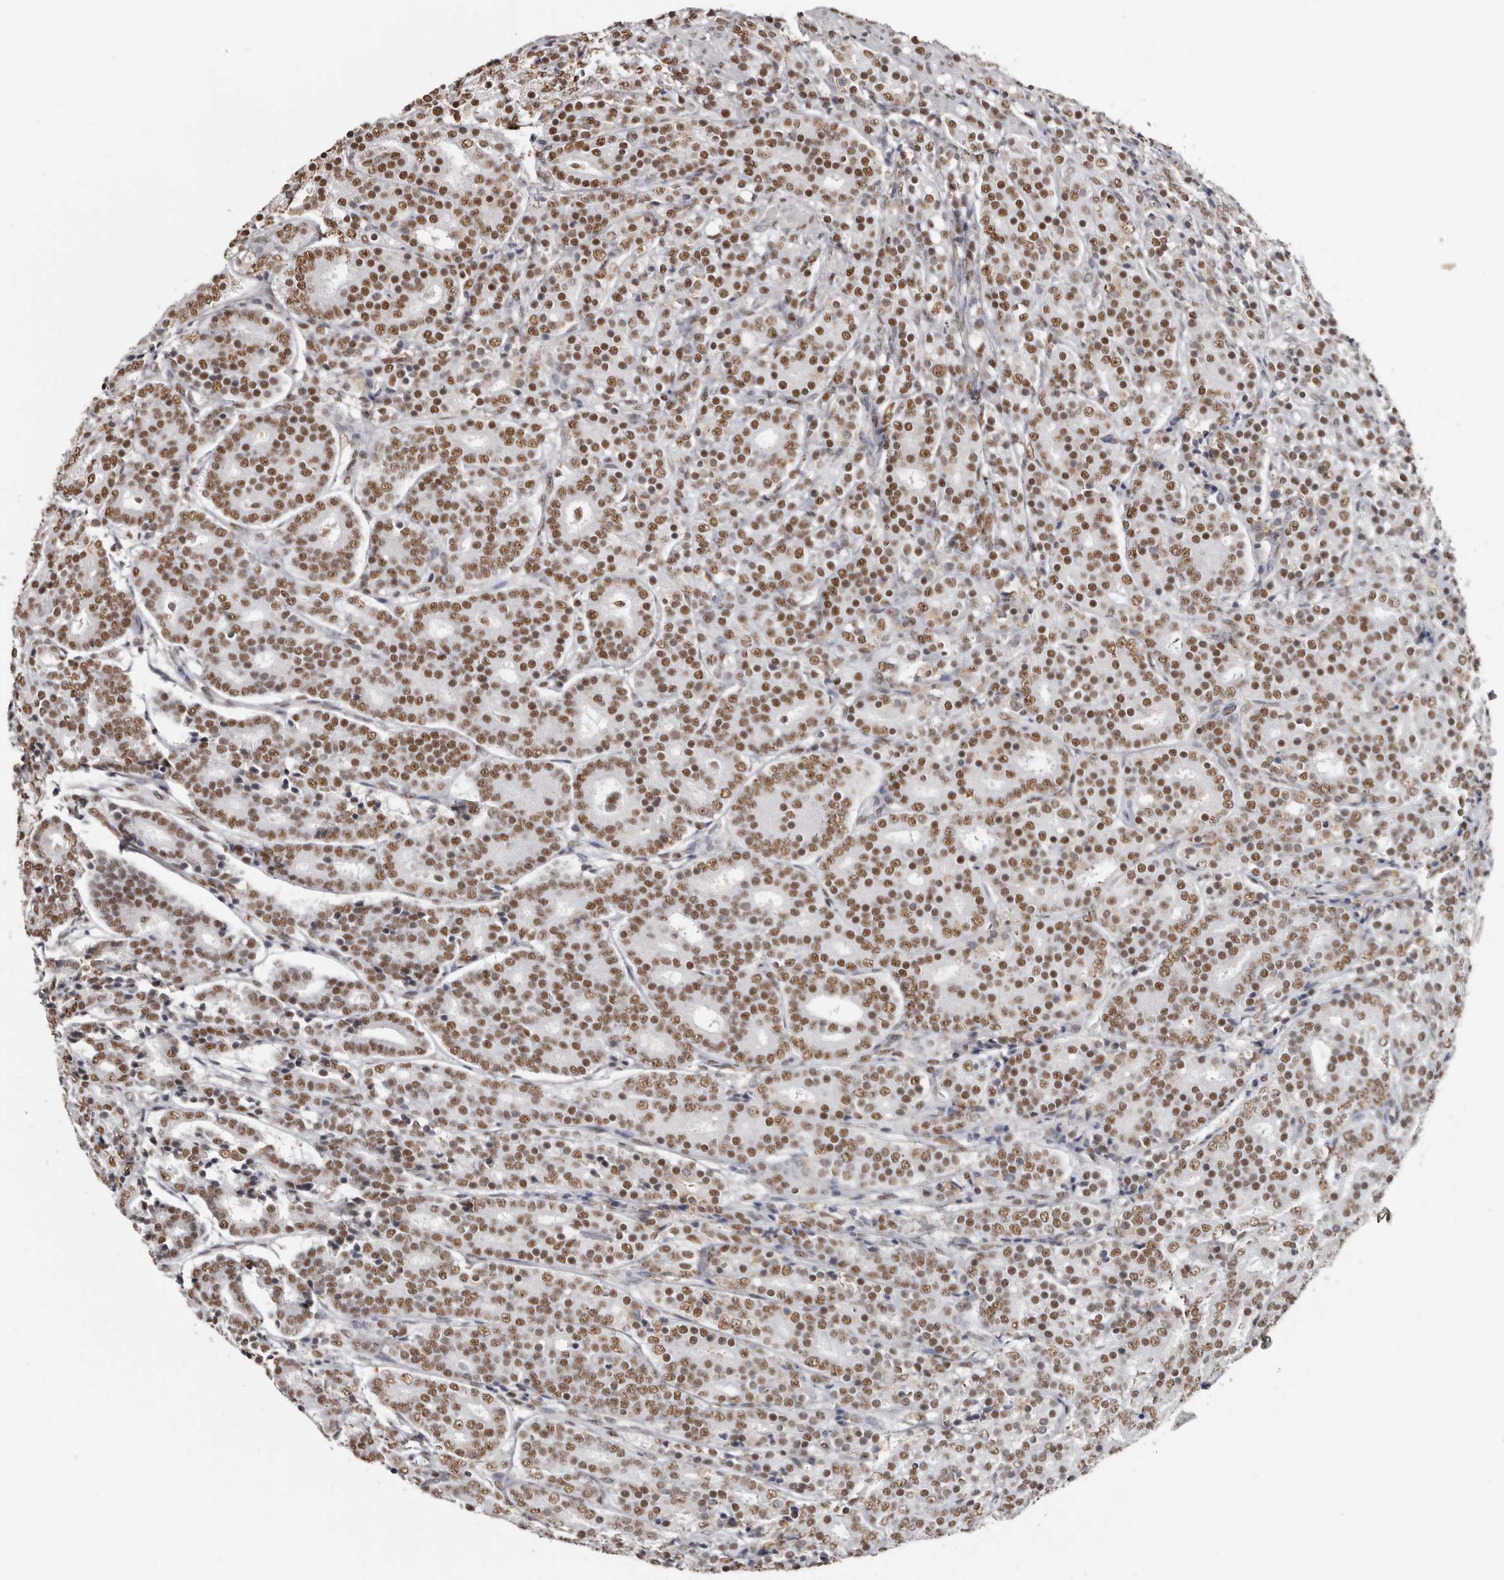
{"staining": {"intensity": "moderate", "quantity": ">75%", "location": "nuclear"}, "tissue": "prostate cancer", "cell_type": "Tumor cells", "image_type": "cancer", "snomed": [{"axis": "morphology", "description": "Adenocarcinoma, High grade"}, {"axis": "topography", "description": "Prostate"}], "caption": "A histopathology image of human adenocarcinoma (high-grade) (prostate) stained for a protein shows moderate nuclear brown staining in tumor cells. The protein is shown in brown color, while the nuclei are stained blue.", "gene": "SCAF4", "patient": {"sex": "male", "age": 62}}